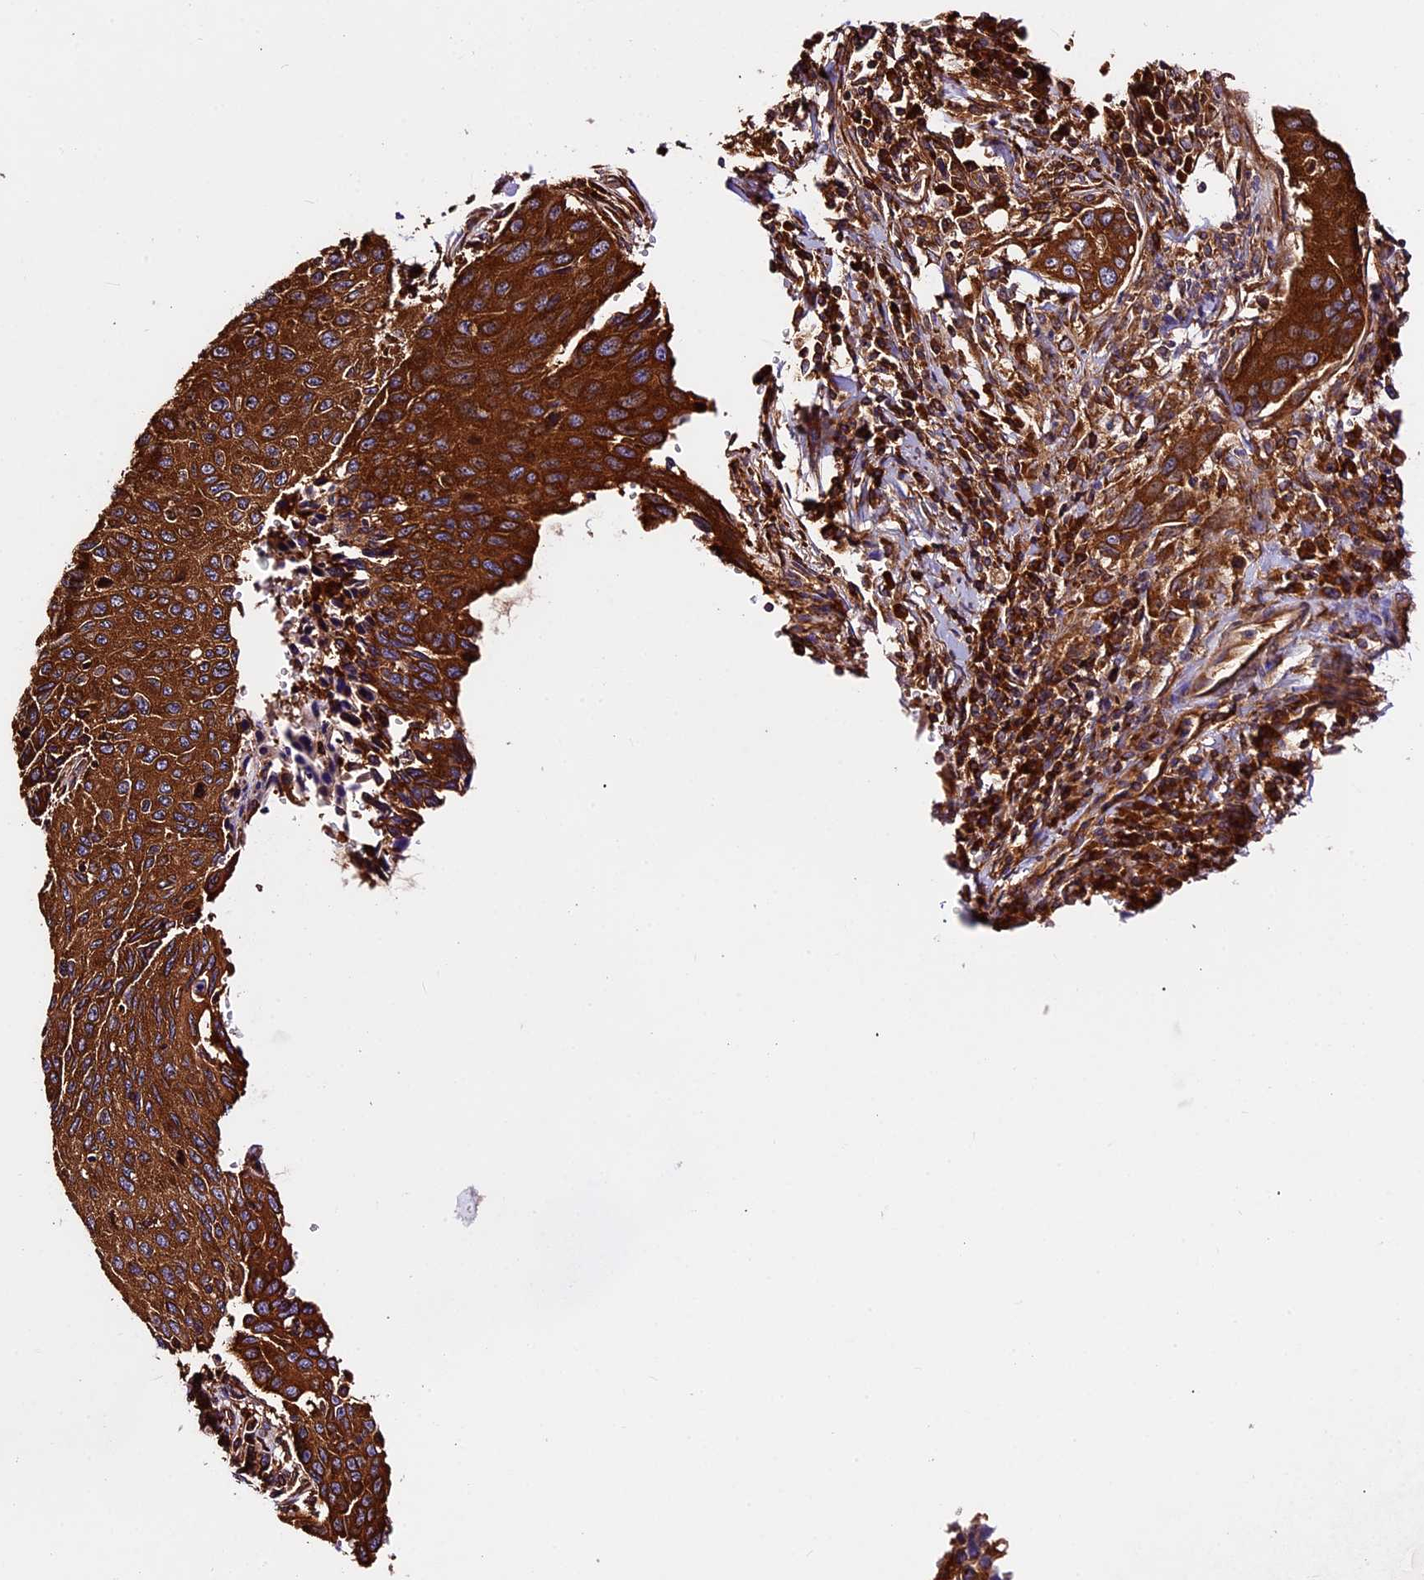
{"staining": {"intensity": "strong", "quantity": ">75%", "location": "cytoplasmic/membranous"}, "tissue": "cervical cancer", "cell_type": "Tumor cells", "image_type": "cancer", "snomed": [{"axis": "morphology", "description": "Squamous cell carcinoma, NOS"}, {"axis": "topography", "description": "Cervix"}], "caption": "Strong cytoplasmic/membranous positivity for a protein is appreciated in about >75% of tumor cells of cervical squamous cell carcinoma using immunohistochemistry.", "gene": "KARS1", "patient": {"sex": "female", "age": 53}}